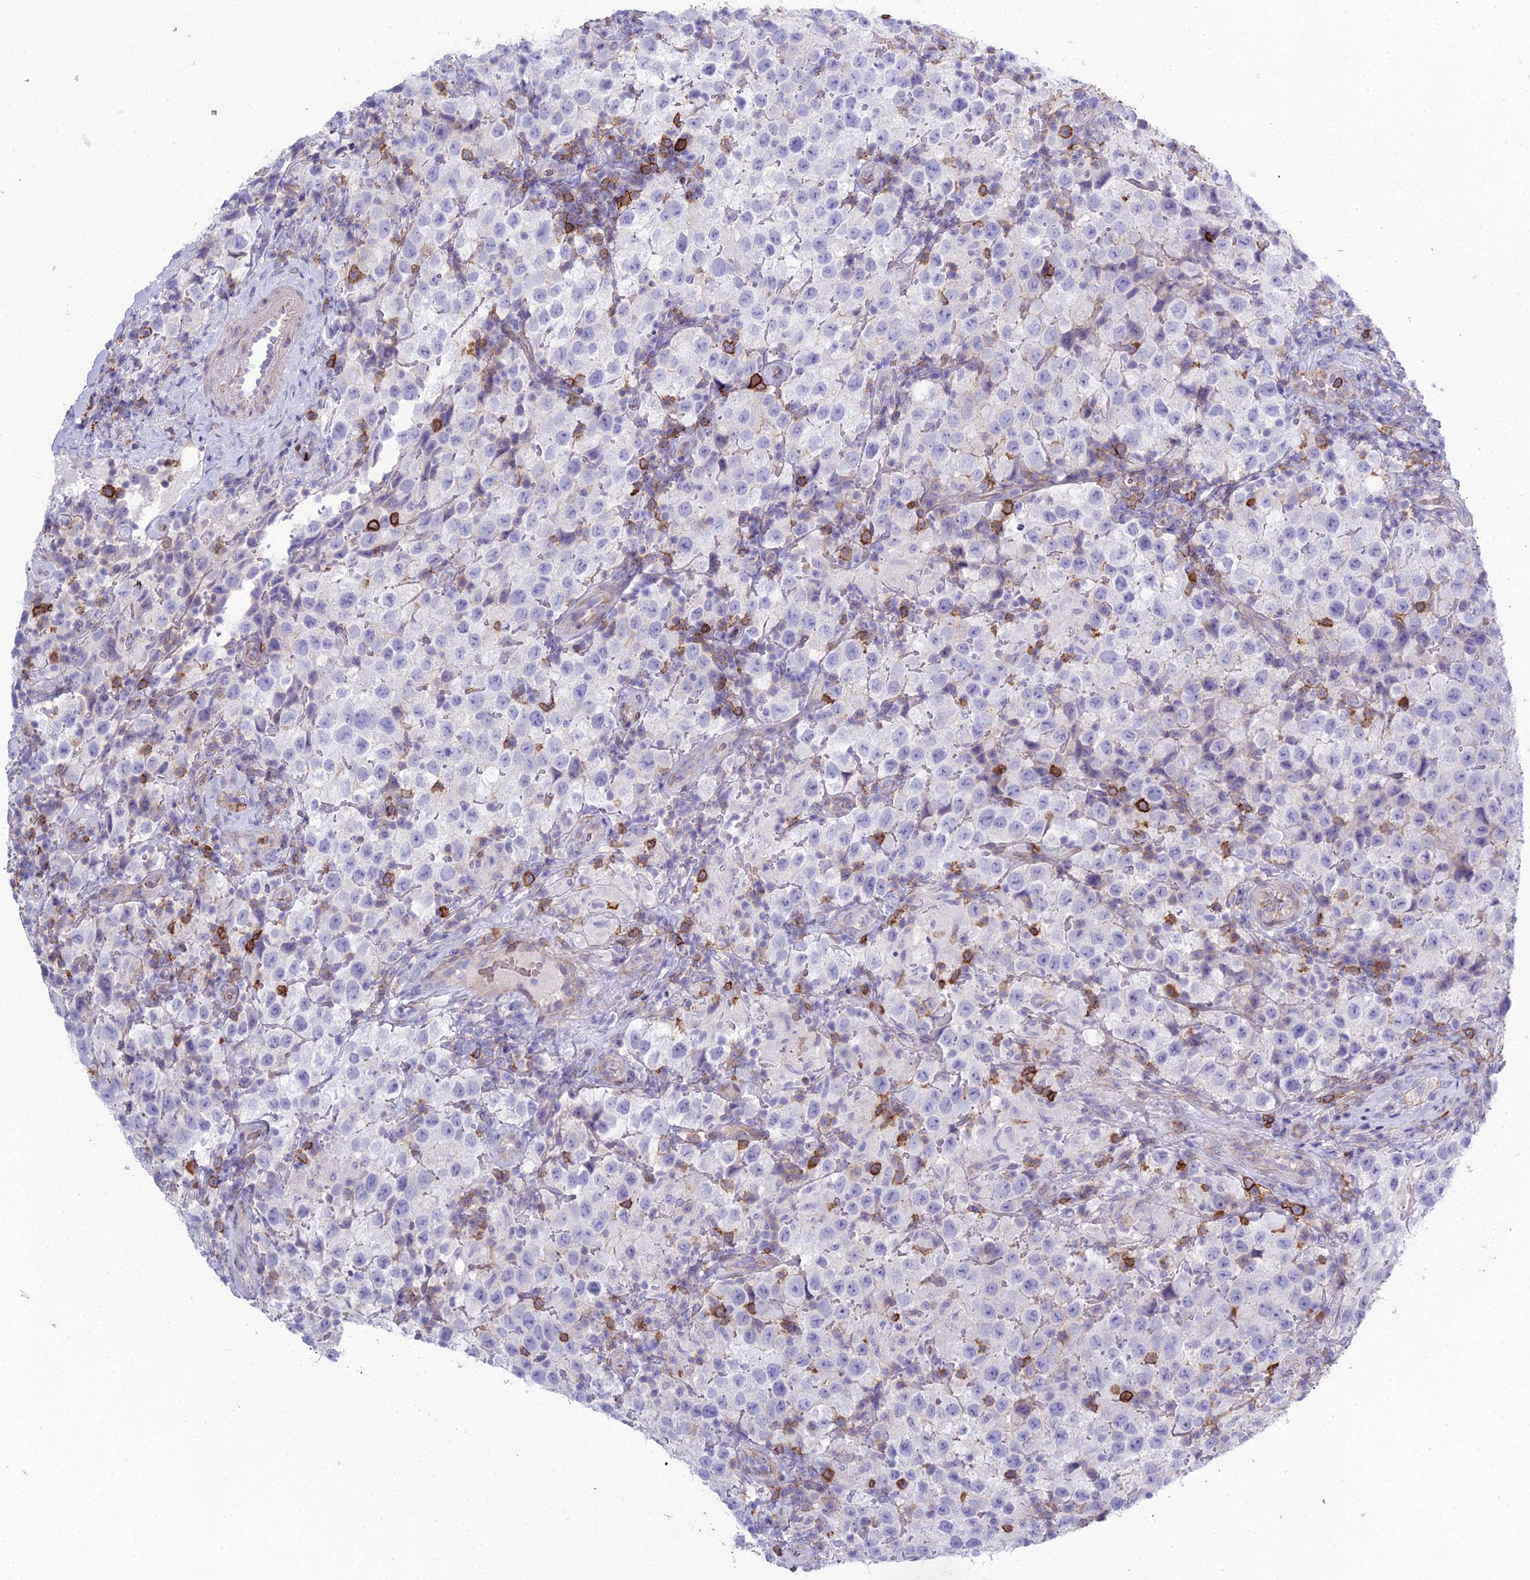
{"staining": {"intensity": "negative", "quantity": "none", "location": "none"}, "tissue": "testis cancer", "cell_type": "Tumor cells", "image_type": "cancer", "snomed": [{"axis": "morphology", "description": "Seminoma, NOS"}, {"axis": "morphology", "description": "Carcinoma, Embryonal, NOS"}, {"axis": "topography", "description": "Testis"}], "caption": "An IHC photomicrograph of seminoma (testis) is shown. There is no staining in tumor cells of seminoma (testis).", "gene": "OR1Q1", "patient": {"sex": "male", "age": 41}}